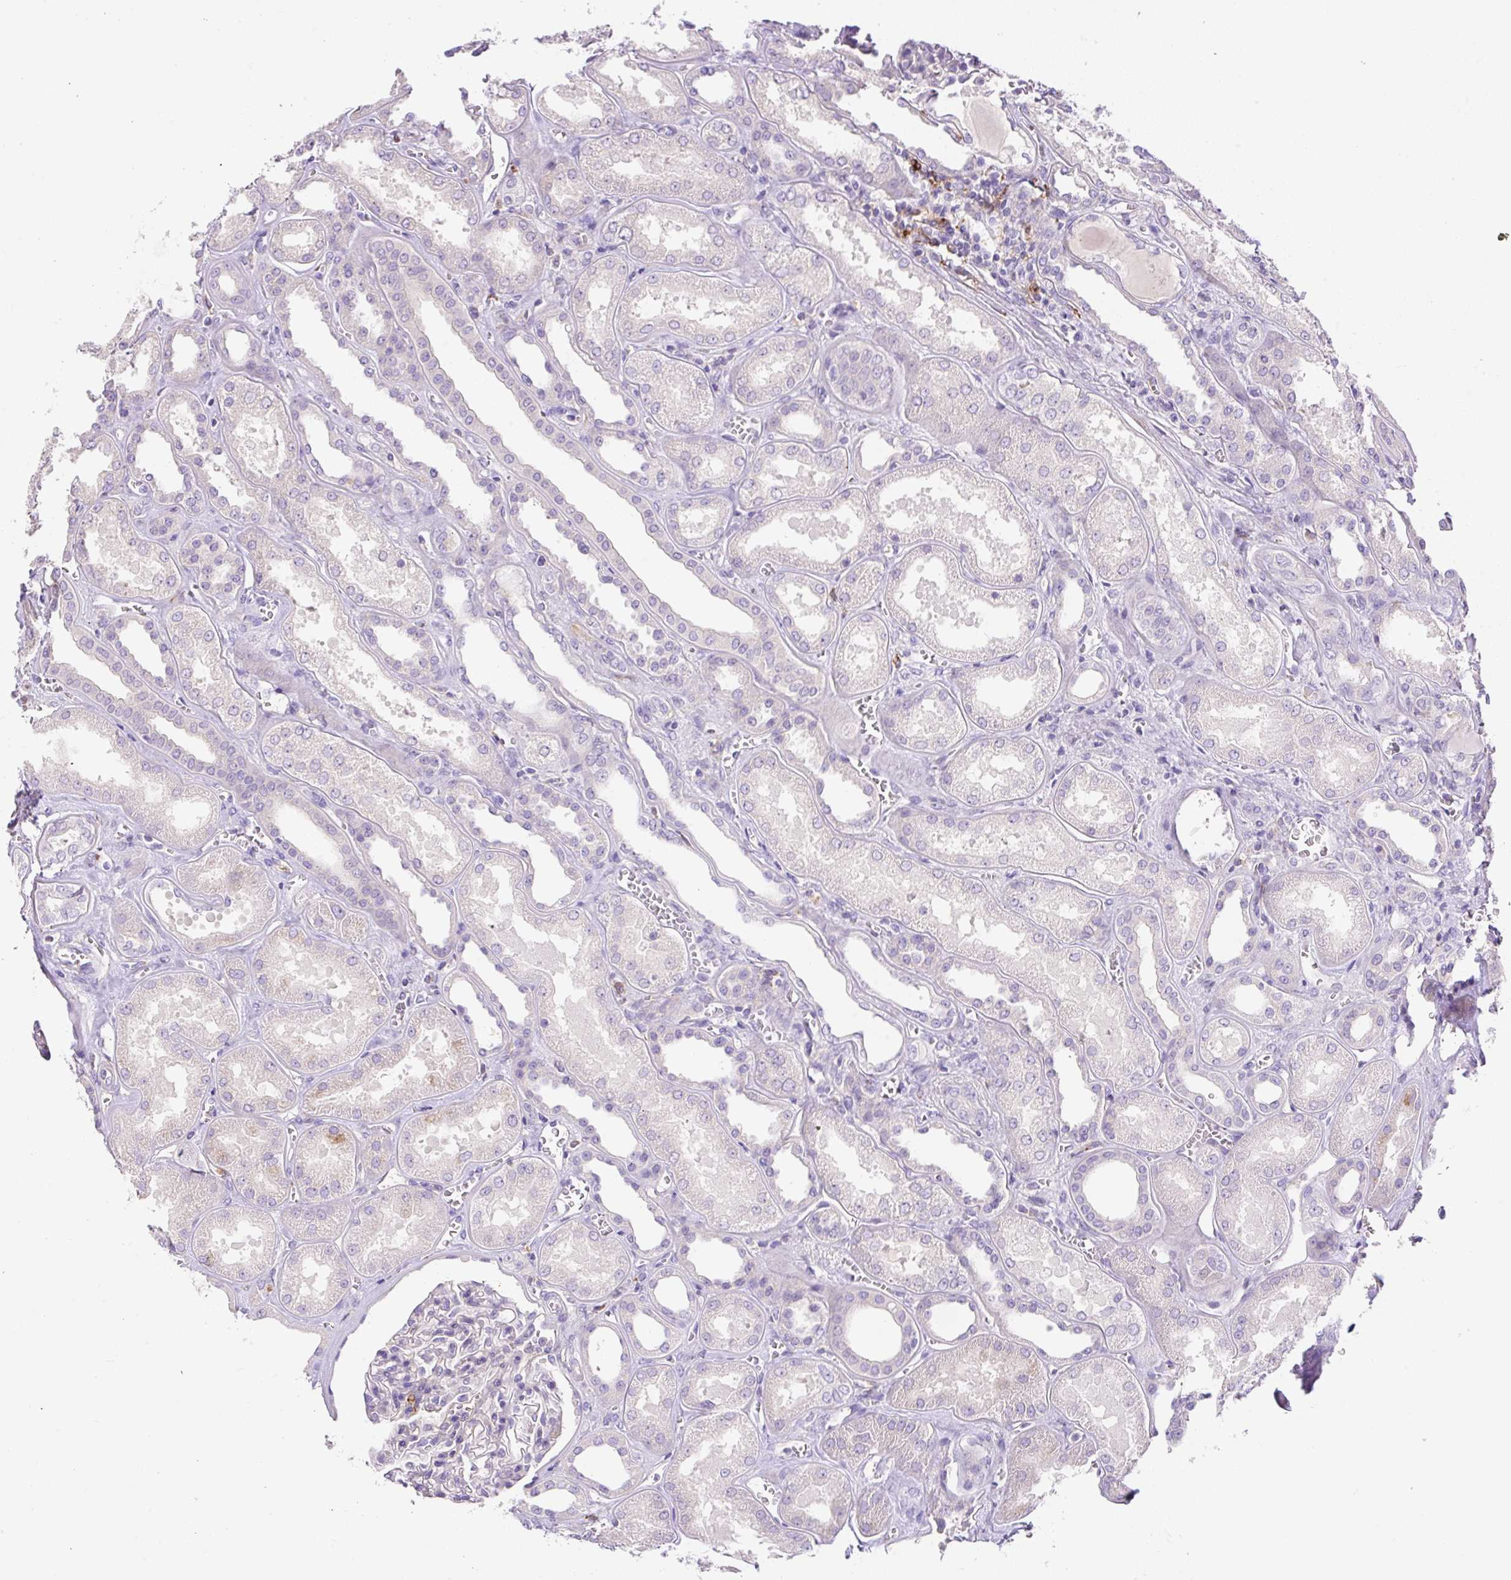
{"staining": {"intensity": "negative", "quantity": "none", "location": "none"}, "tissue": "kidney", "cell_type": "Cells in glomeruli", "image_type": "normal", "snomed": [{"axis": "morphology", "description": "Normal tissue, NOS"}, {"axis": "morphology", "description": "Adenocarcinoma, NOS"}, {"axis": "topography", "description": "Kidney"}], "caption": "An immunohistochemistry image of unremarkable kidney is shown. There is no staining in cells in glomeruli of kidney.", "gene": "TDRD15", "patient": {"sex": "female", "age": 68}}